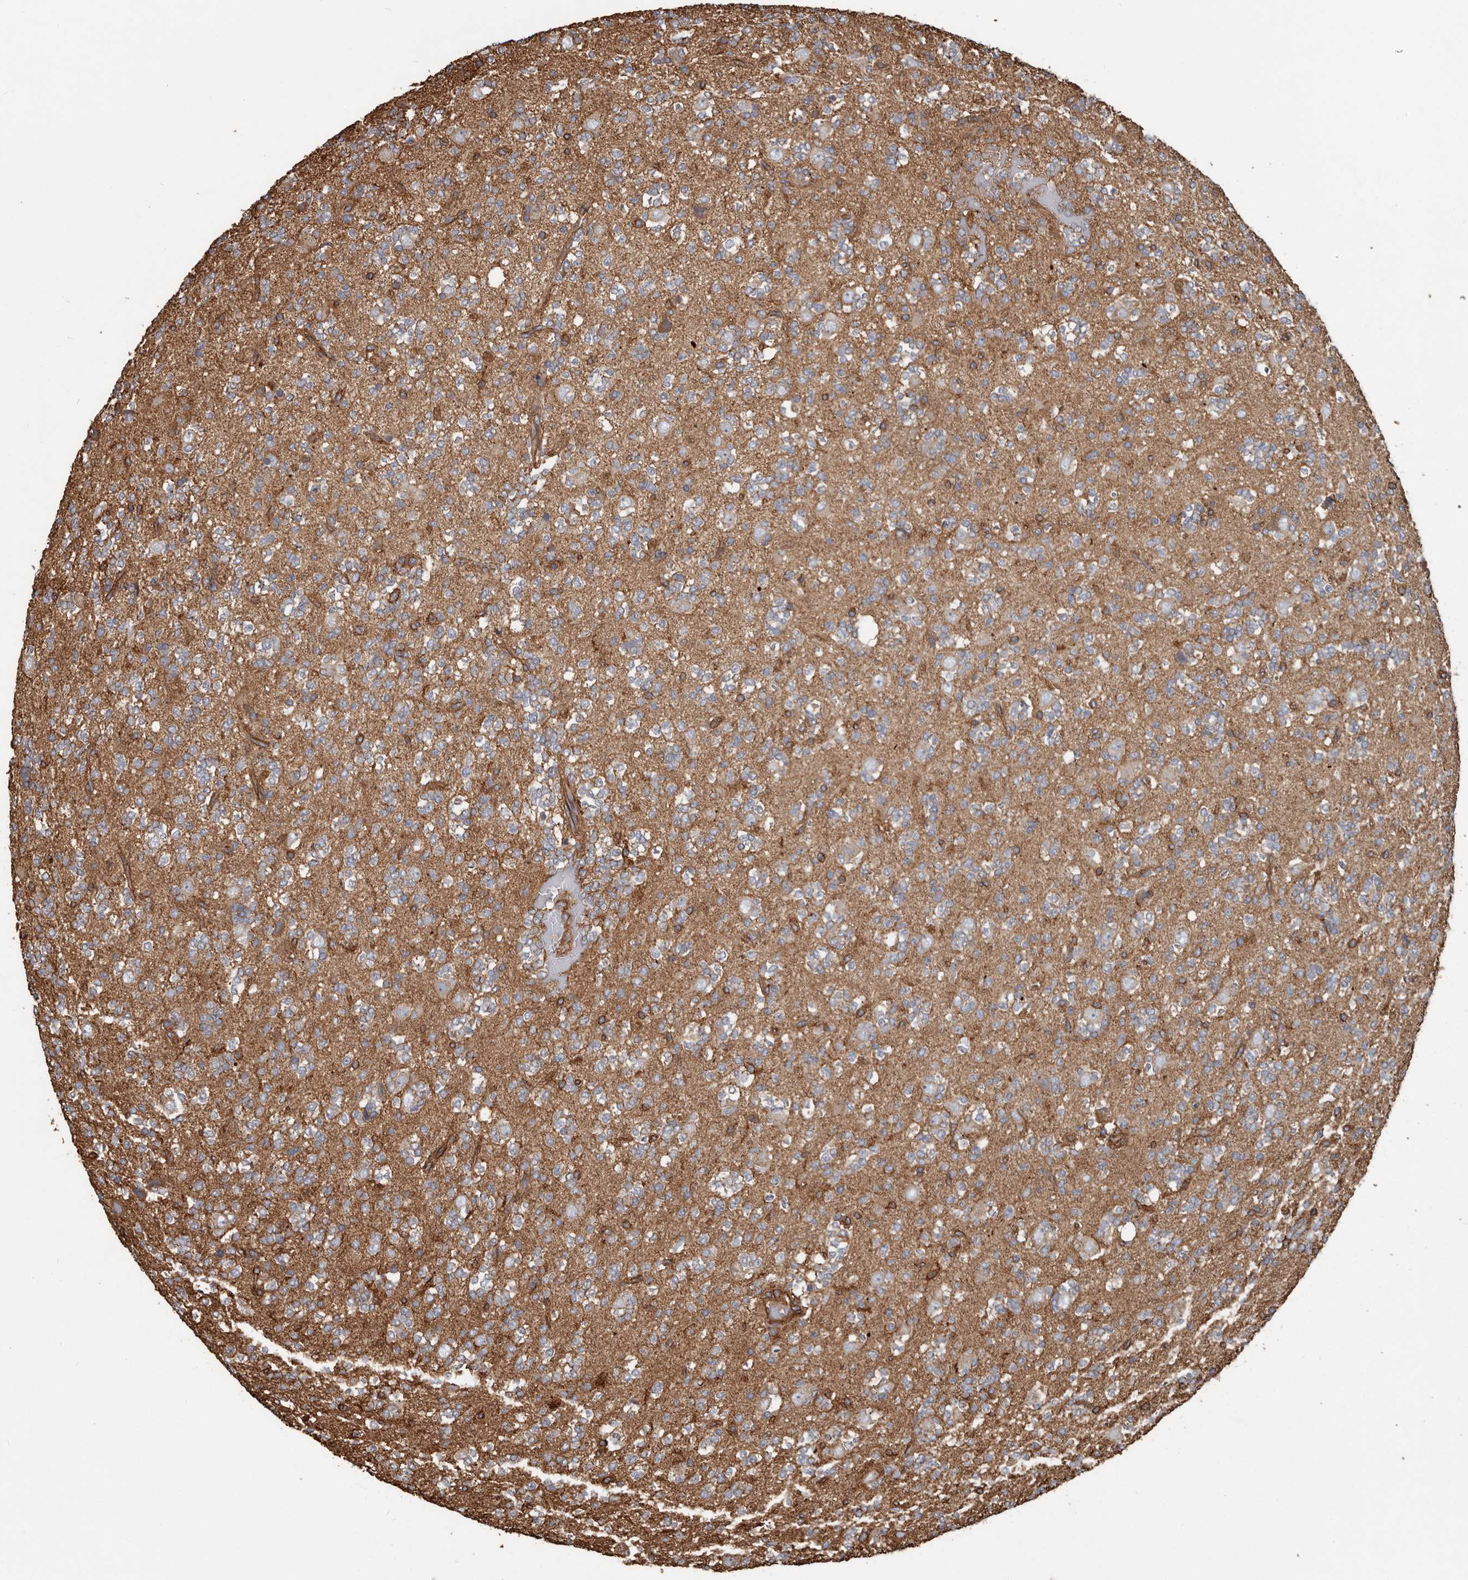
{"staining": {"intensity": "negative", "quantity": "none", "location": "none"}, "tissue": "glioma", "cell_type": "Tumor cells", "image_type": "cancer", "snomed": [{"axis": "morphology", "description": "Glioma, malignant, High grade"}, {"axis": "topography", "description": "Brain"}], "caption": "A histopathology image of human malignant glioma (high-grade) is negative for staining in tumor cells. (Brightfield microscopy of DAB (3,3'-diaminobenzidine) immunohistochemistry at high magnification).", "gene": "DENND6B", "patient": {"sex": "female", "age": 62}}